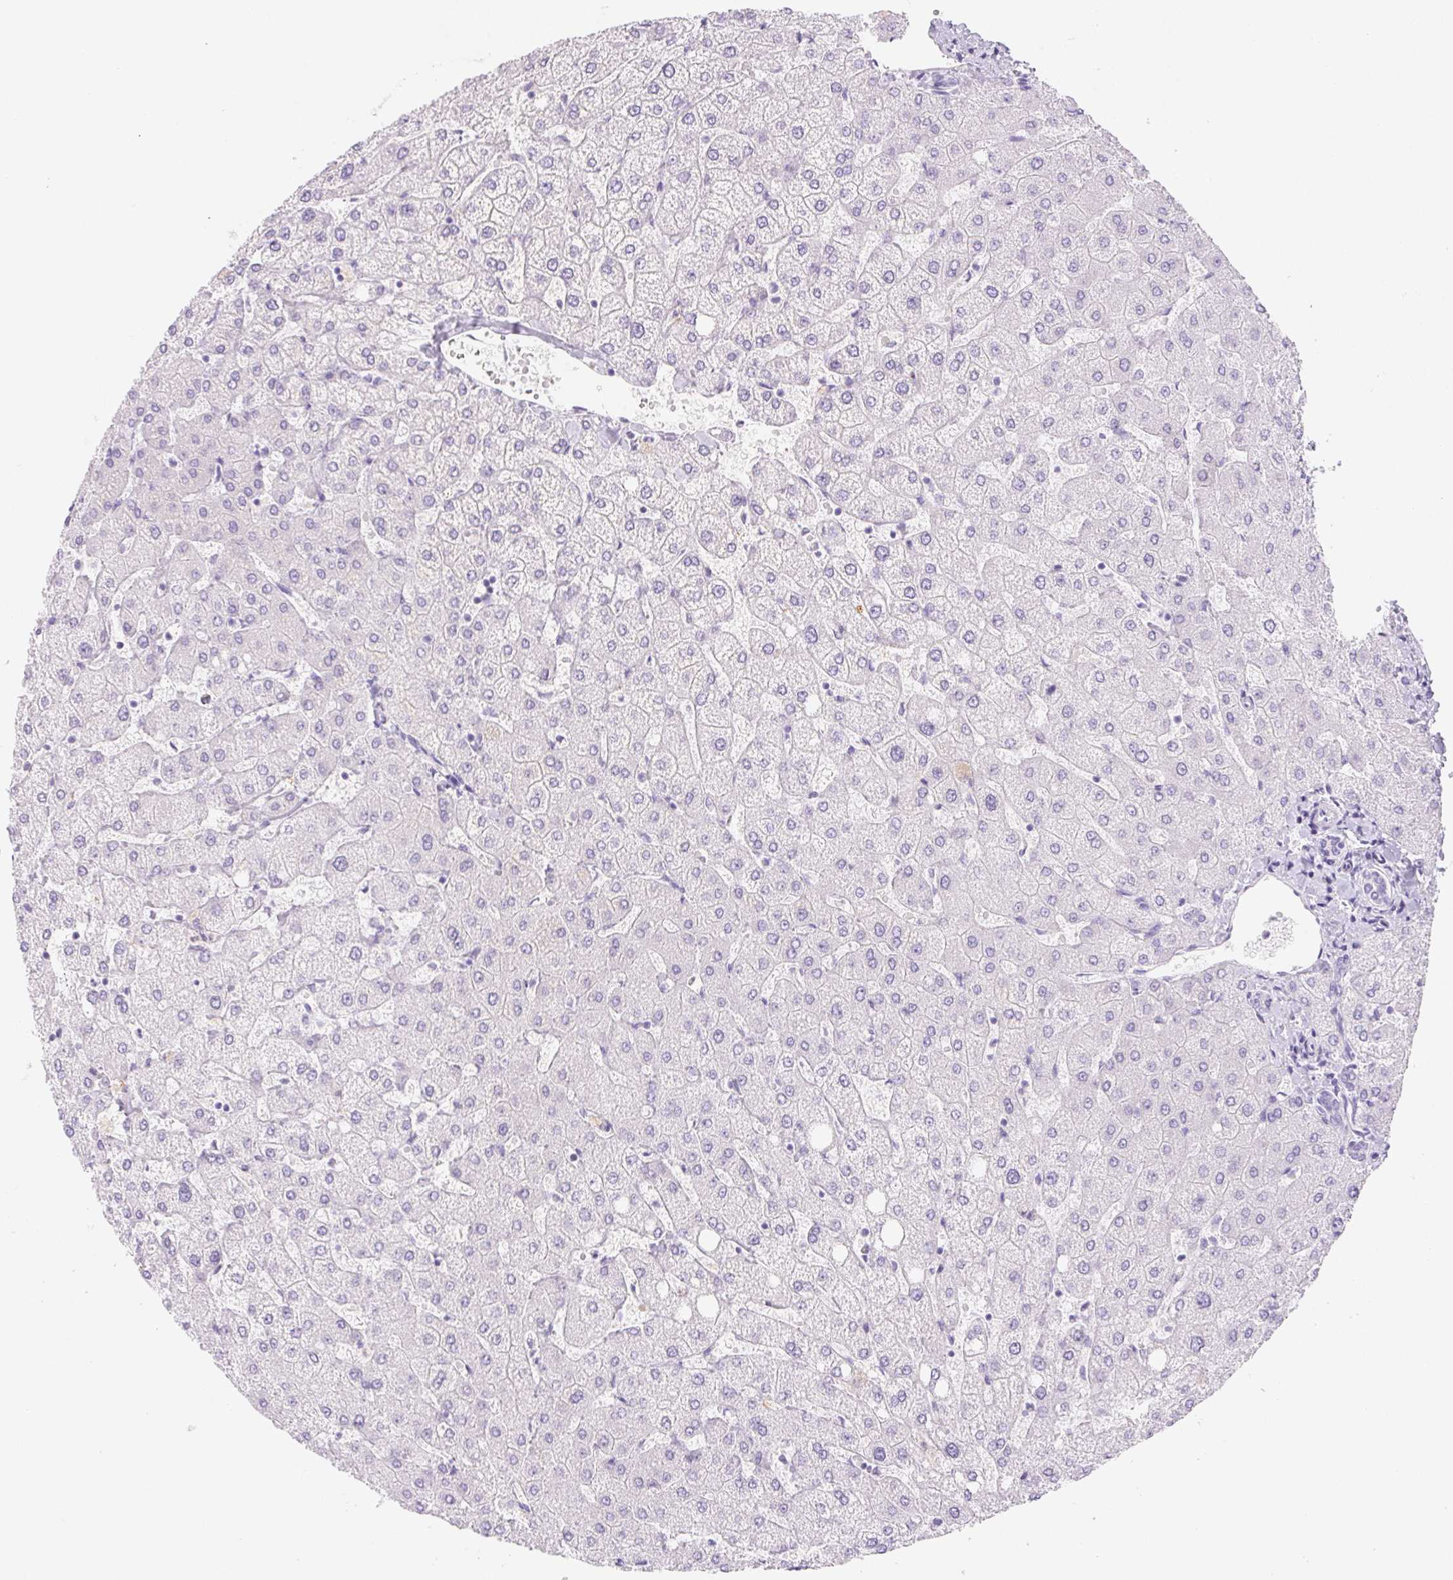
{"staining": {"intensity": "negative", "quantity": "none", "location": "none"}, "tissue": "liver", "cell_type": "Cholangiocytes", "image_type": "normal", "snomed": [{"axis": "morphology", "description": "Normal tissue, NOS"}, {"axis": "topography", "description": "Liver"}], "caption": "DAB immunohistochemical staining of unremarkable human liver exhibits no significant expression in cholangiocytes. (DAB immunohistochemistry visualized using brightfield microscopy, high magnification).", "gene": "PNLIP", "patient": {"sex": "female", "age": 54}}